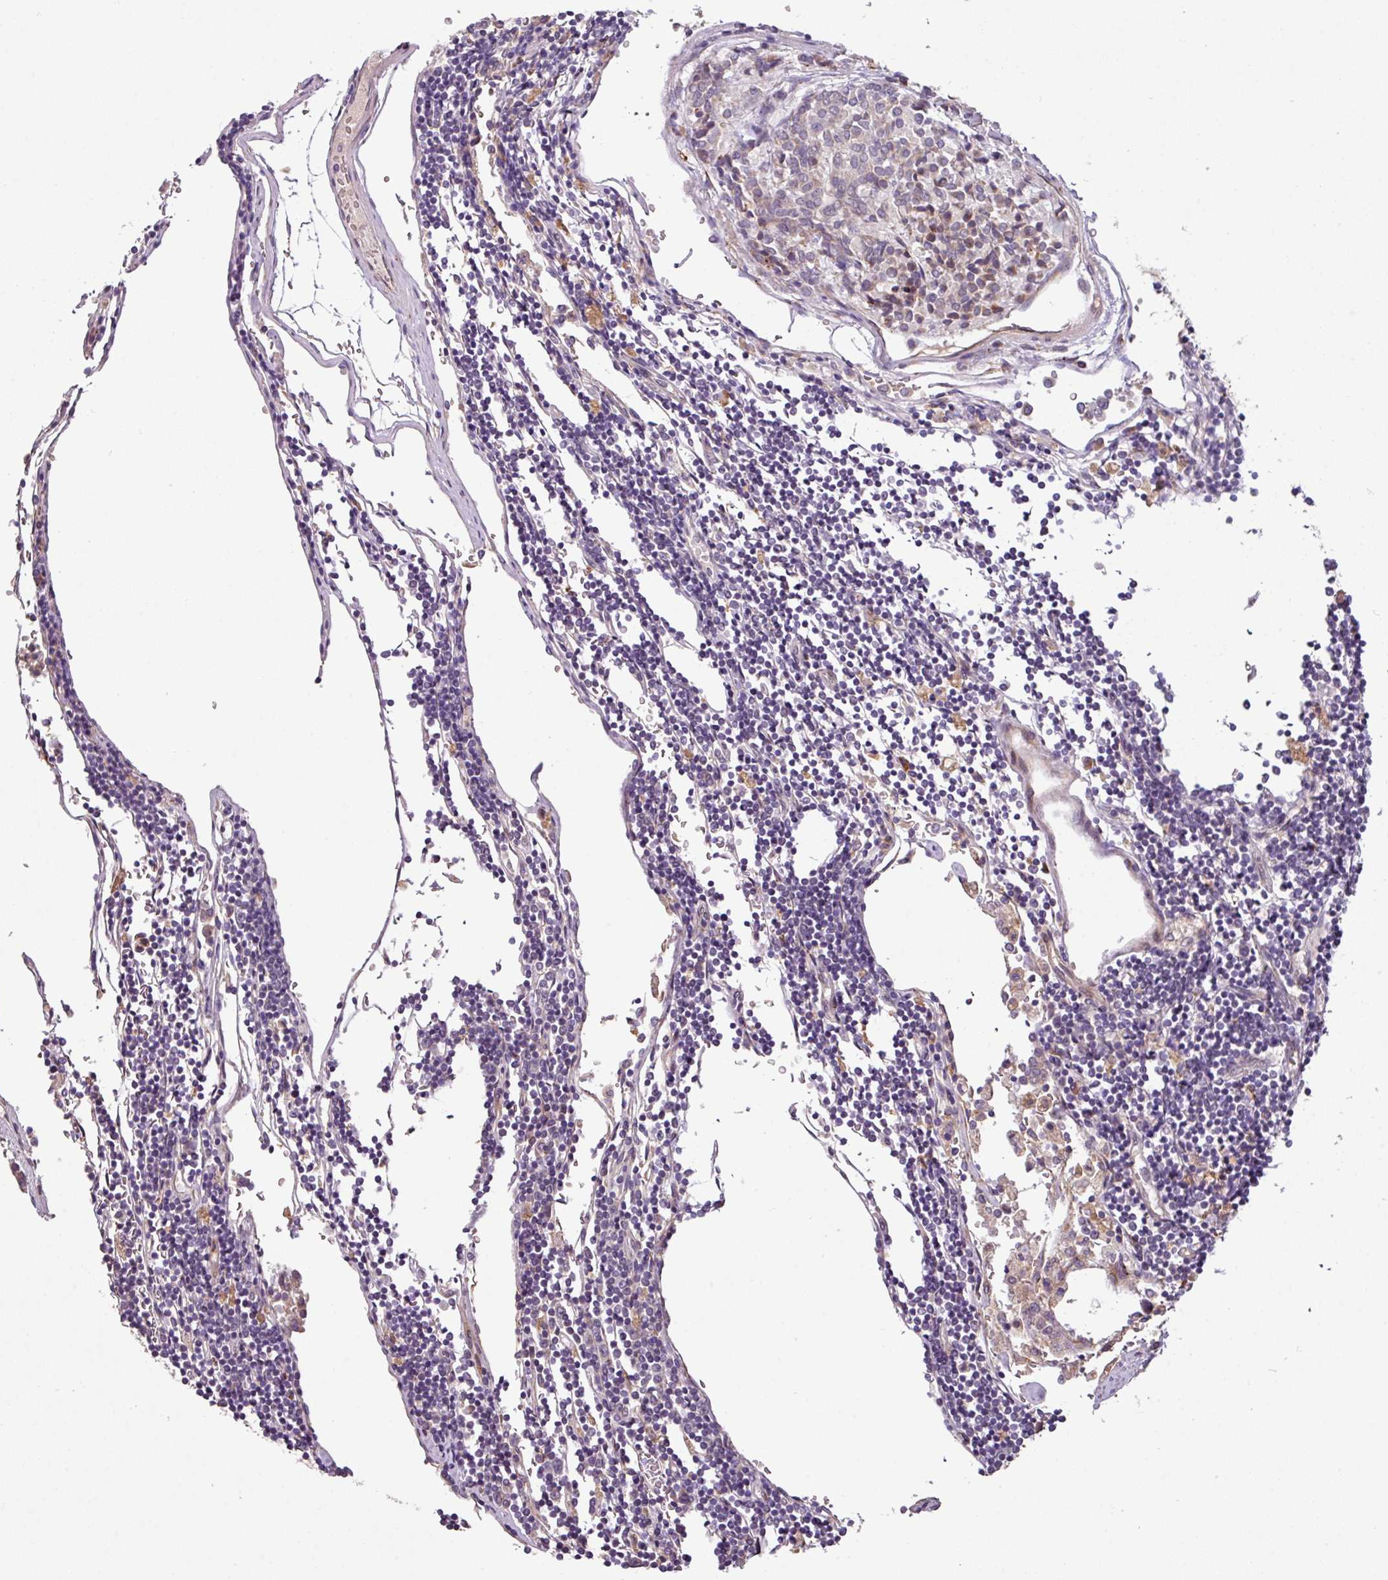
{"staining": {"intensity": "weak", "quantity": "25%-75%", "location": "cytoplasmic/membranous"}, "tissue": "carcinoid", "cell_type": "Tumor cells", "image_type": "cancer", "snomed": [{"axis": "morphology", "description": "Carcinoid, malignant, NOS"}, {"axis": "topography", "description": "Pancreas"}], "caption": "Brown immunohistochemical staining in human carcinoid shows weak cytoplasmic/membranous staining in approximately 25%-75% of tumor cells.", "gene": "SPCS3", "patient": {"sex": "female", "age": 54}}